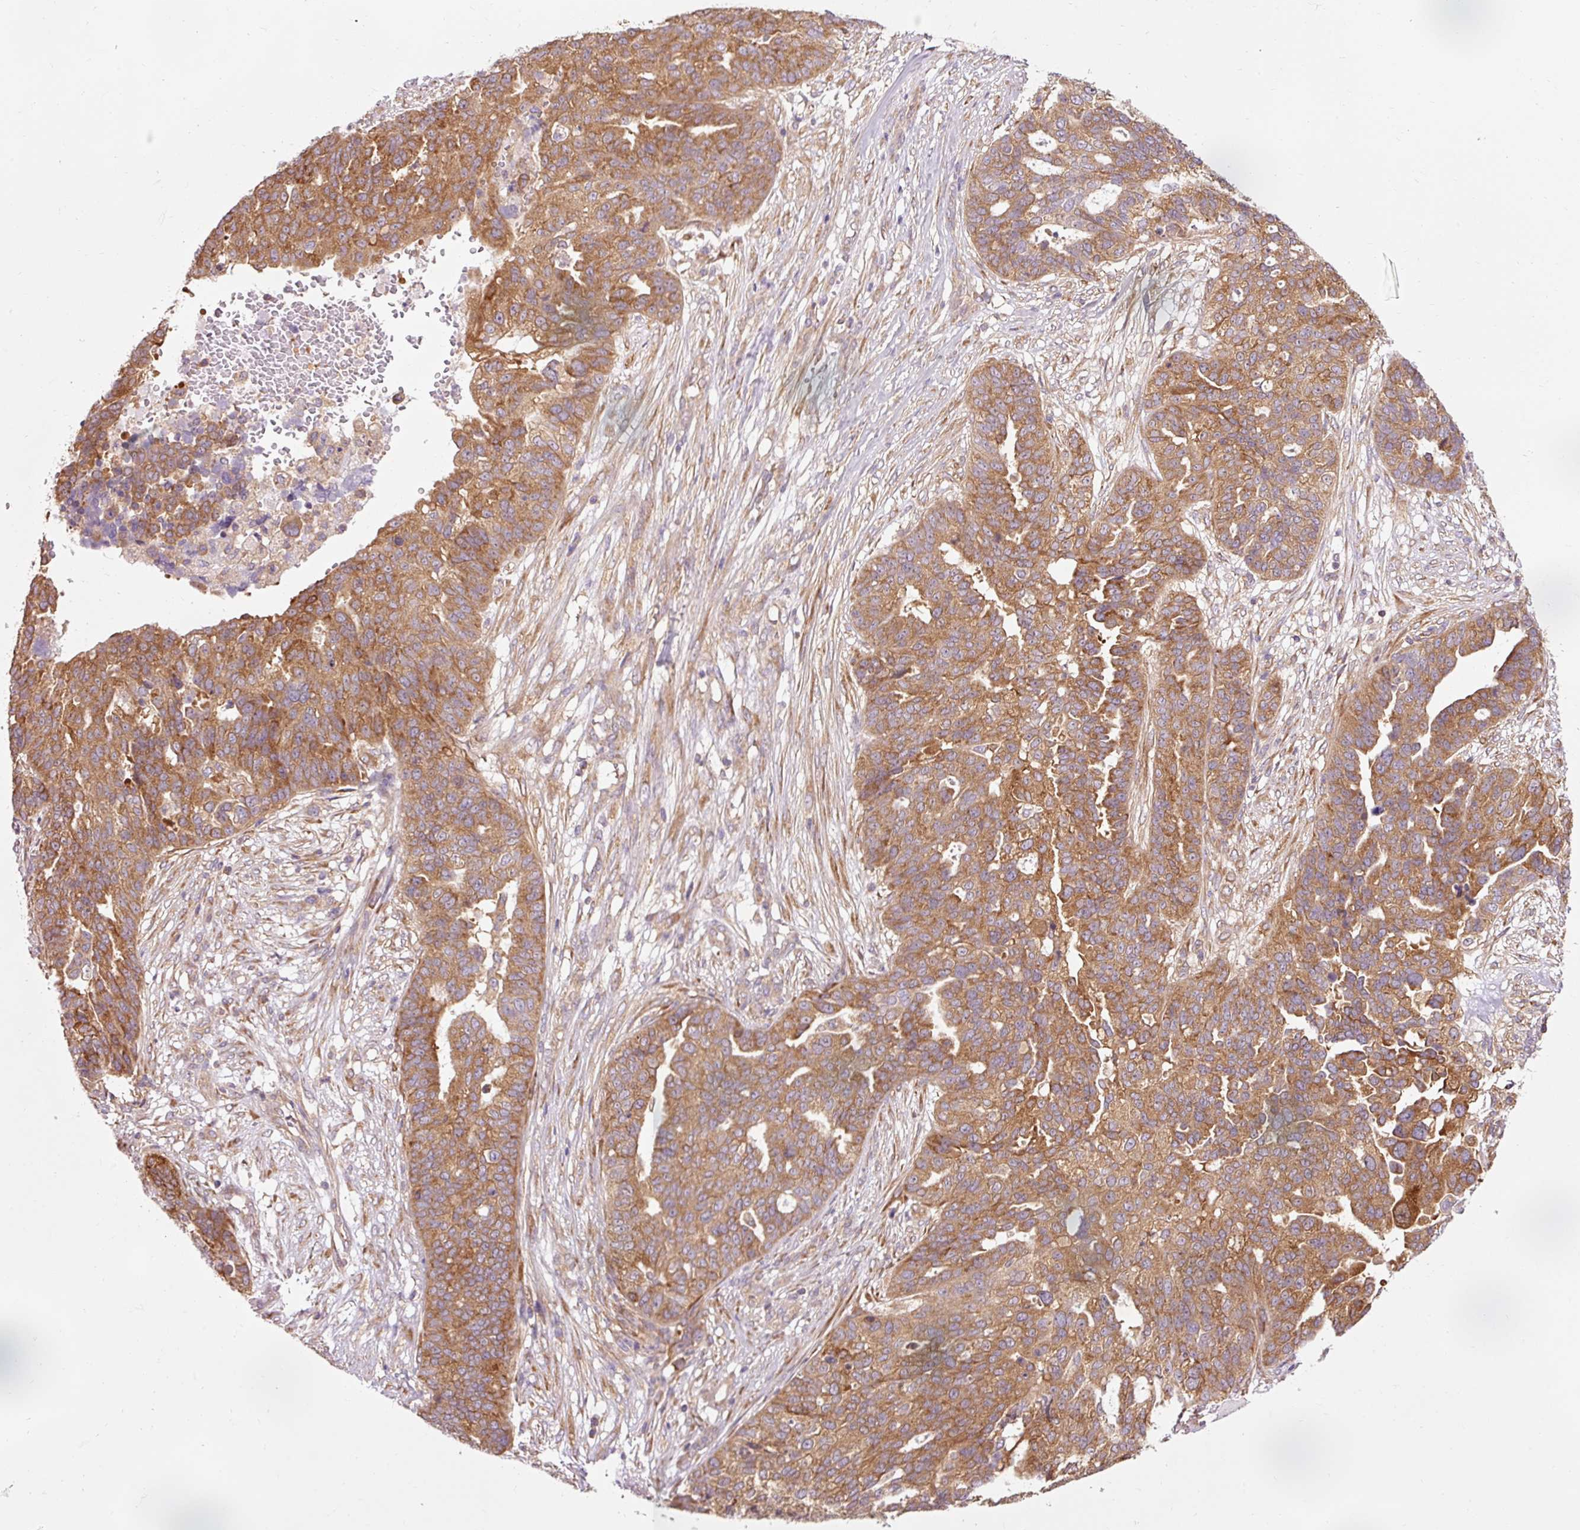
{"staining": {"intensity": "strong", "quantity": ">75%", "location": "cytoplasmic/membranous"}, "tissue": "ovarian cancer", "cell_type": "Tumor cells", "image_type": "cancer", "snomed": [{"axis": "morphology", "description": "Cystadenocarcinoma, serous, NOS"}, {"axis": "topography", "description": "Ovary"}], "caption": "Immunohistochemistry (IHC) photomicrograph of human ovarian serous cystadenocarcinoma stained for a protein (brown), which shows high levels of strong cytoplasmic/membranous staining in approximately >75% of tumor cells.", "gene": "PDAP1", "patient": {"sex": "female", "age": 59}}